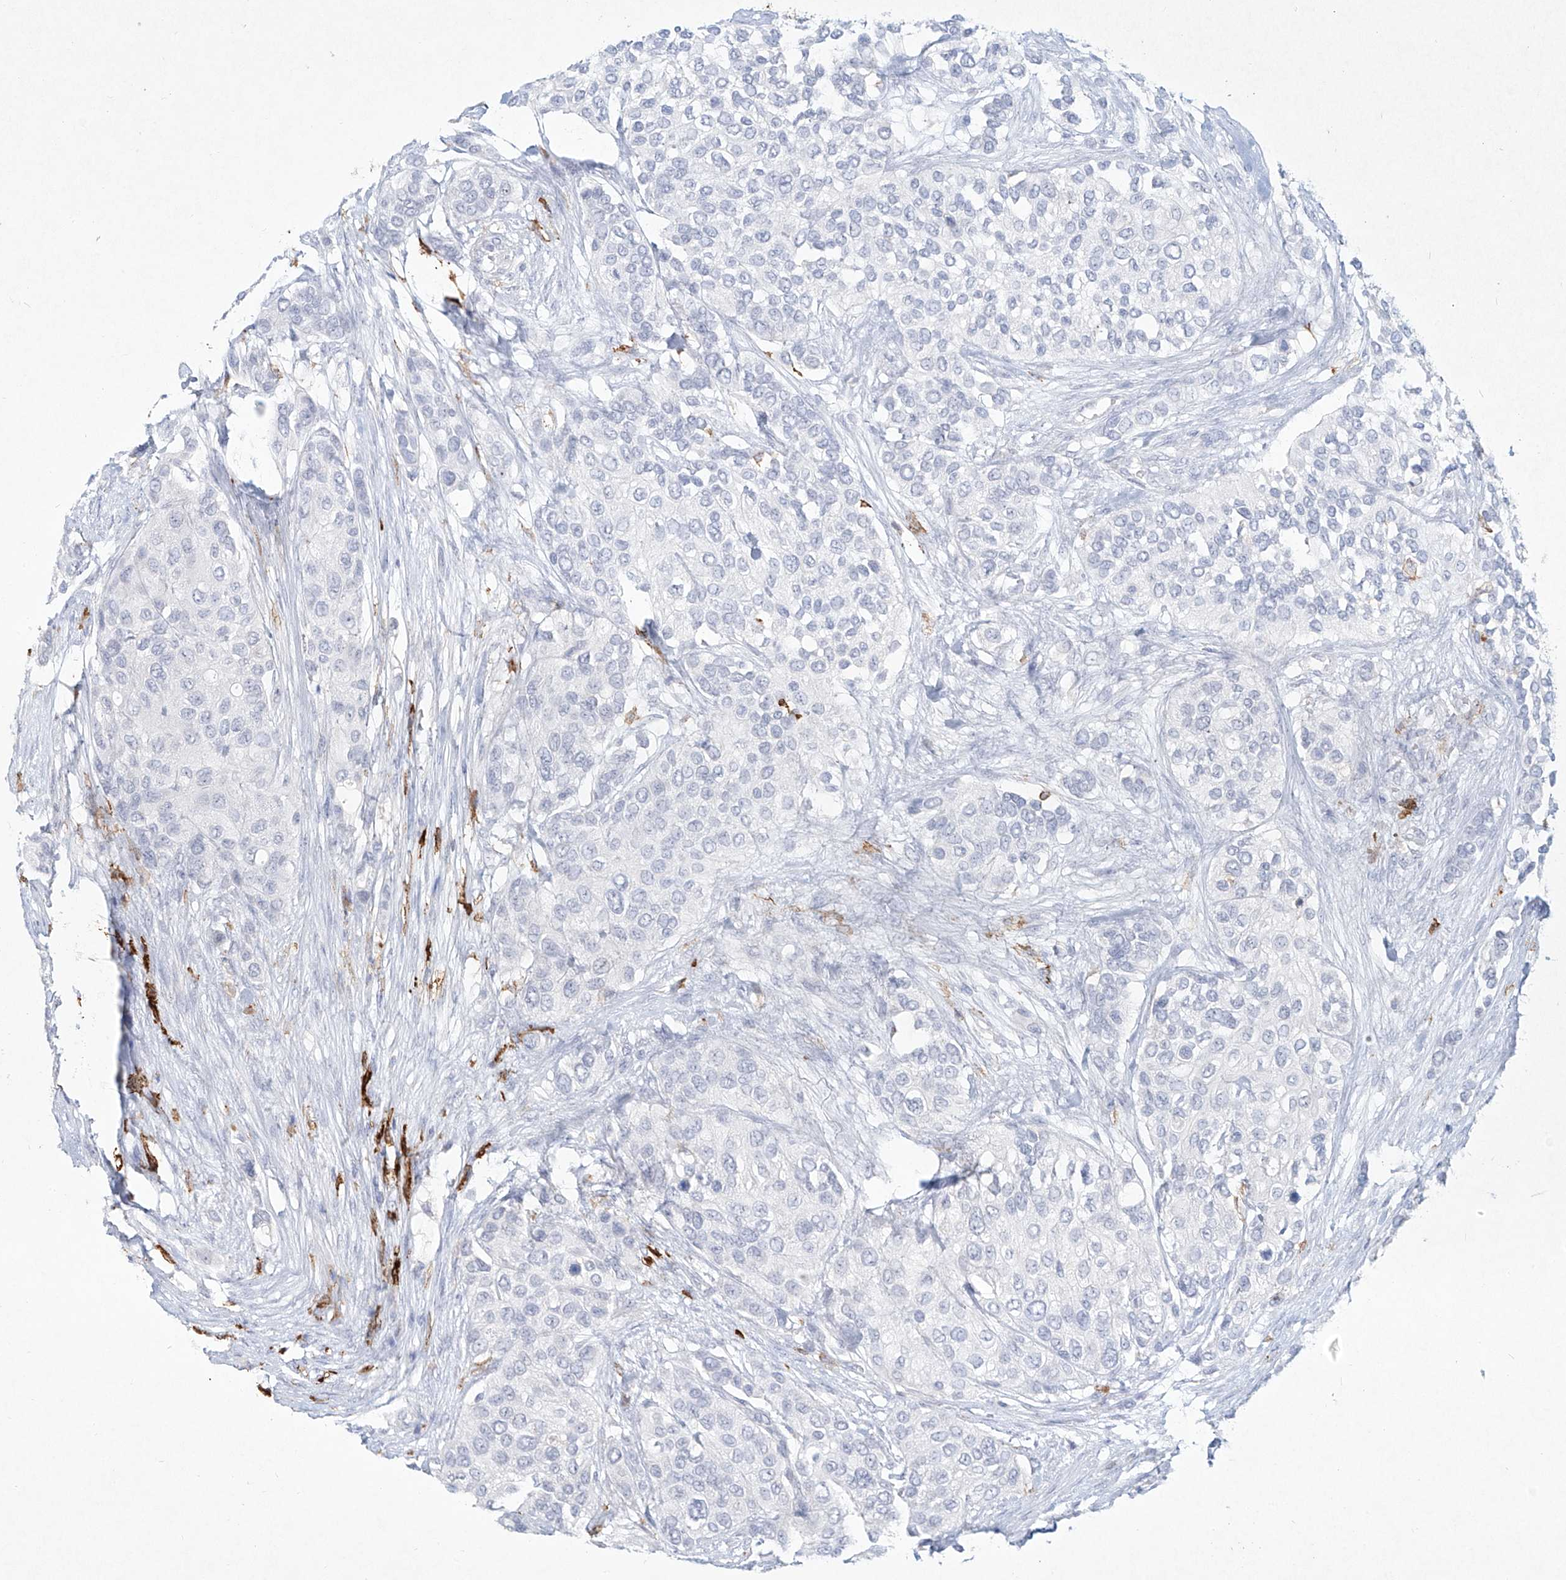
{"staining": {"intensity": "negative", "quantity": "none", "location": "none"}, "tissue": "urothelial cancer", "cell_type": "Tumor cells", "image_type": "cancer", "snomed": [{"axis": "morphology", "description": "Urothelial carcinoma, High grade"}, {"axis": "topography", "description": "Urinary bladder"}], "caption": "Immunohistochemistry image of neoplastic tissue: human urothelial carcinoma (high-grade) stained with DAB displays no significant protein expression in tumor cells.", "gene": "CD209", "patient": {"sex": "female", "age": 56}}